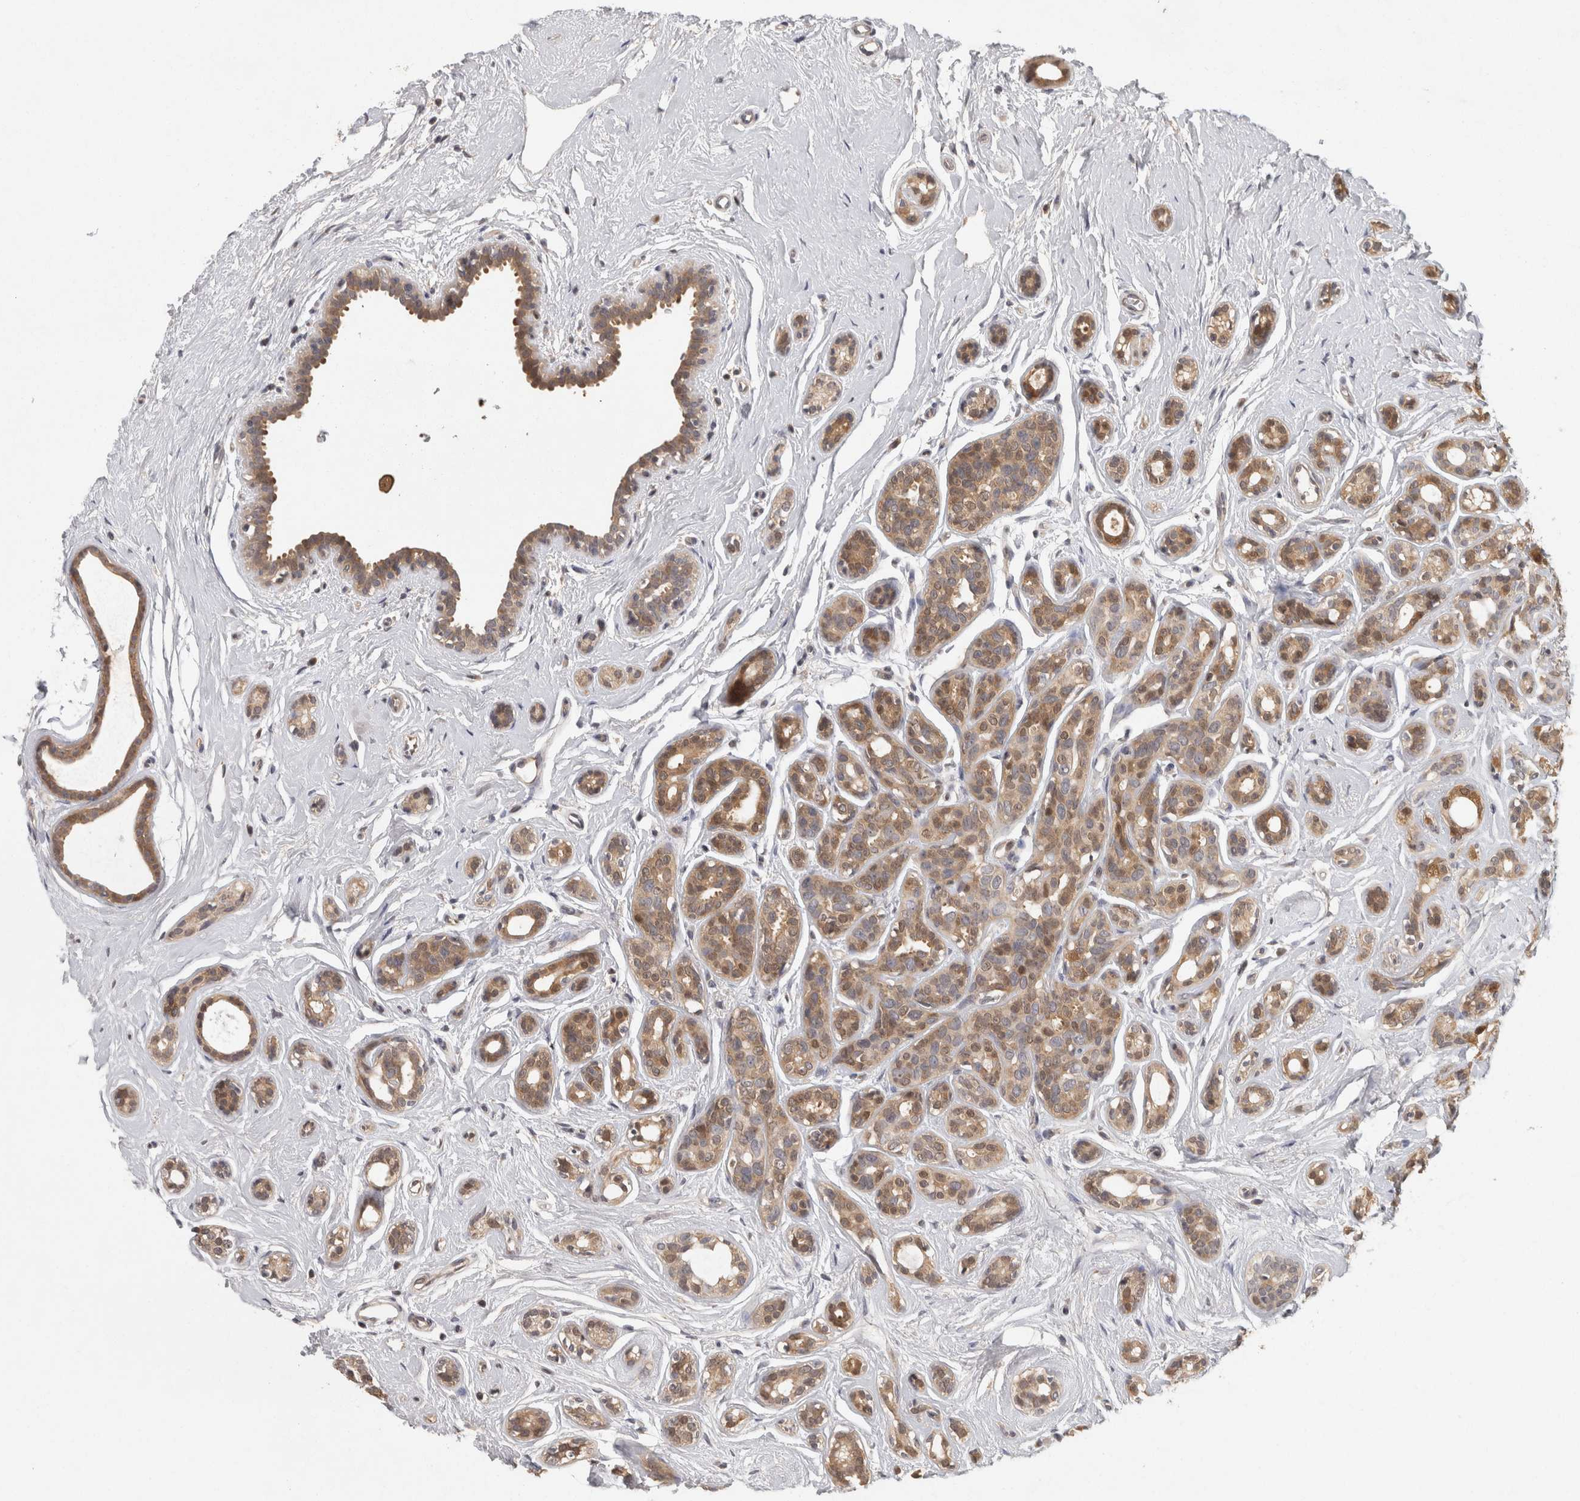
{"staining": {"intensity": "moderate", "quantity": ">75%", "location": "cytoplasmic/membranous"}, "tissue": "breast cancer", "cell_type": "Tumor cells", "image_type": "cancer", "snomed": [{"axis": "morphology", "description": "Duct carcinoma"}, {"axis": "topography", "description": "Breast"}], "caption": "A brown stain highlights moderate cytoplasmic/membranous positivity of a protein in breast infiltrating ductal carcinoma tumor cells.", "gene": "ACAT2", "patient": {"sex": "female", "age": 55}}